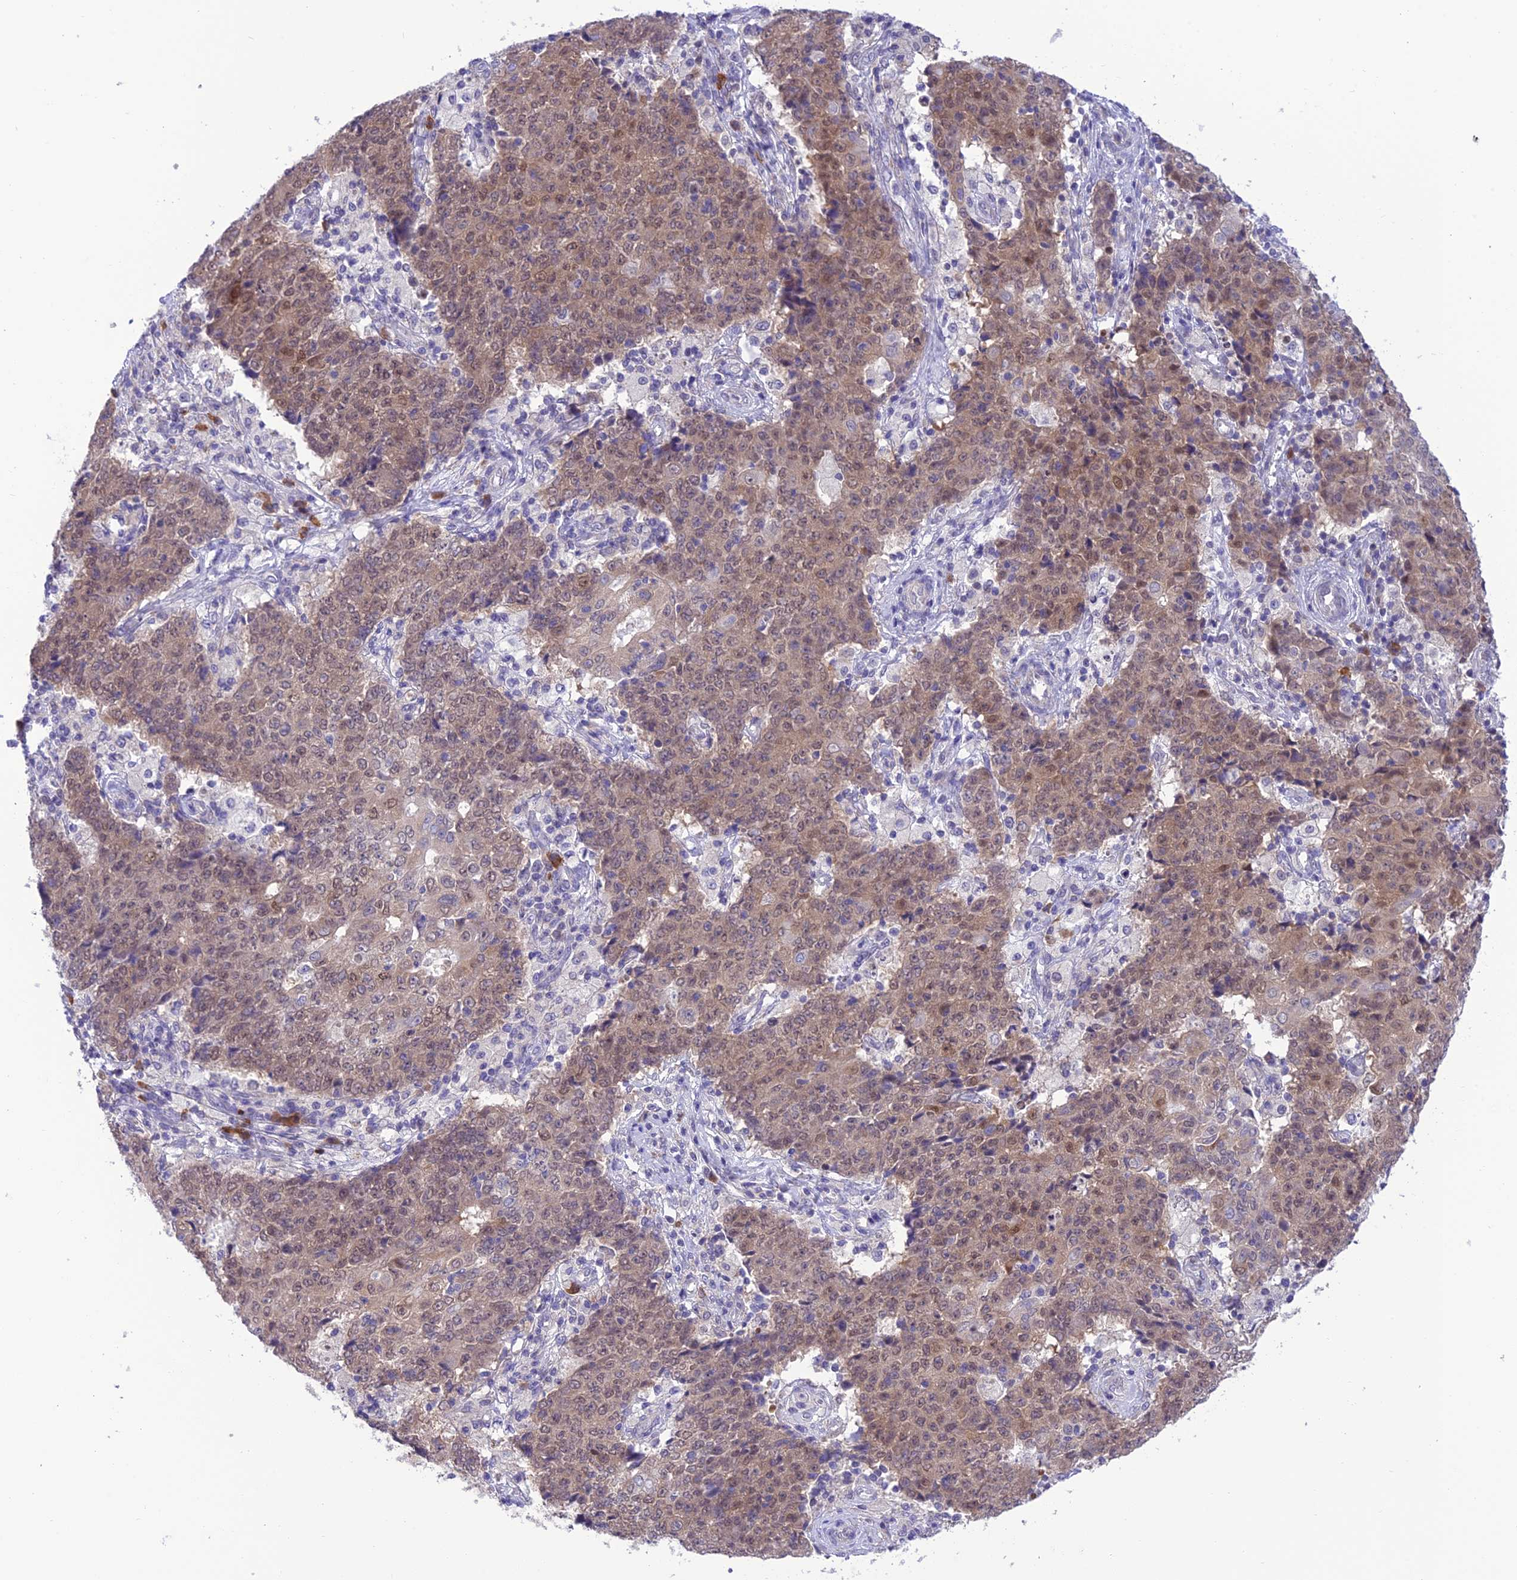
{"staining": {"intensity": "weak", "quantity": "25%-75%", "location": "cytoplasmic/membranous,nuclear"}, "tissue": "ovarian cancer", "cell_type": "Tumor cells", "image_type": "cancer", "snomed": [{"axis": "morphology", "description": "Carcinoma, endometroid"}, {"axis": "topography", "description": "Ovary"}], "caption": "Weak cytoplasmic/membranous and nuclear staining is appreciated in approximately 25%-75% of tumor cells in ovarian cancer (endometroid carcinoma). The staining was performed using DAB, with brown indicating positive protein expression. Nuclei are stained blue with hematoxylin.", "gene": "RNF126", "patient": {"sex": "female", "age": 42}}